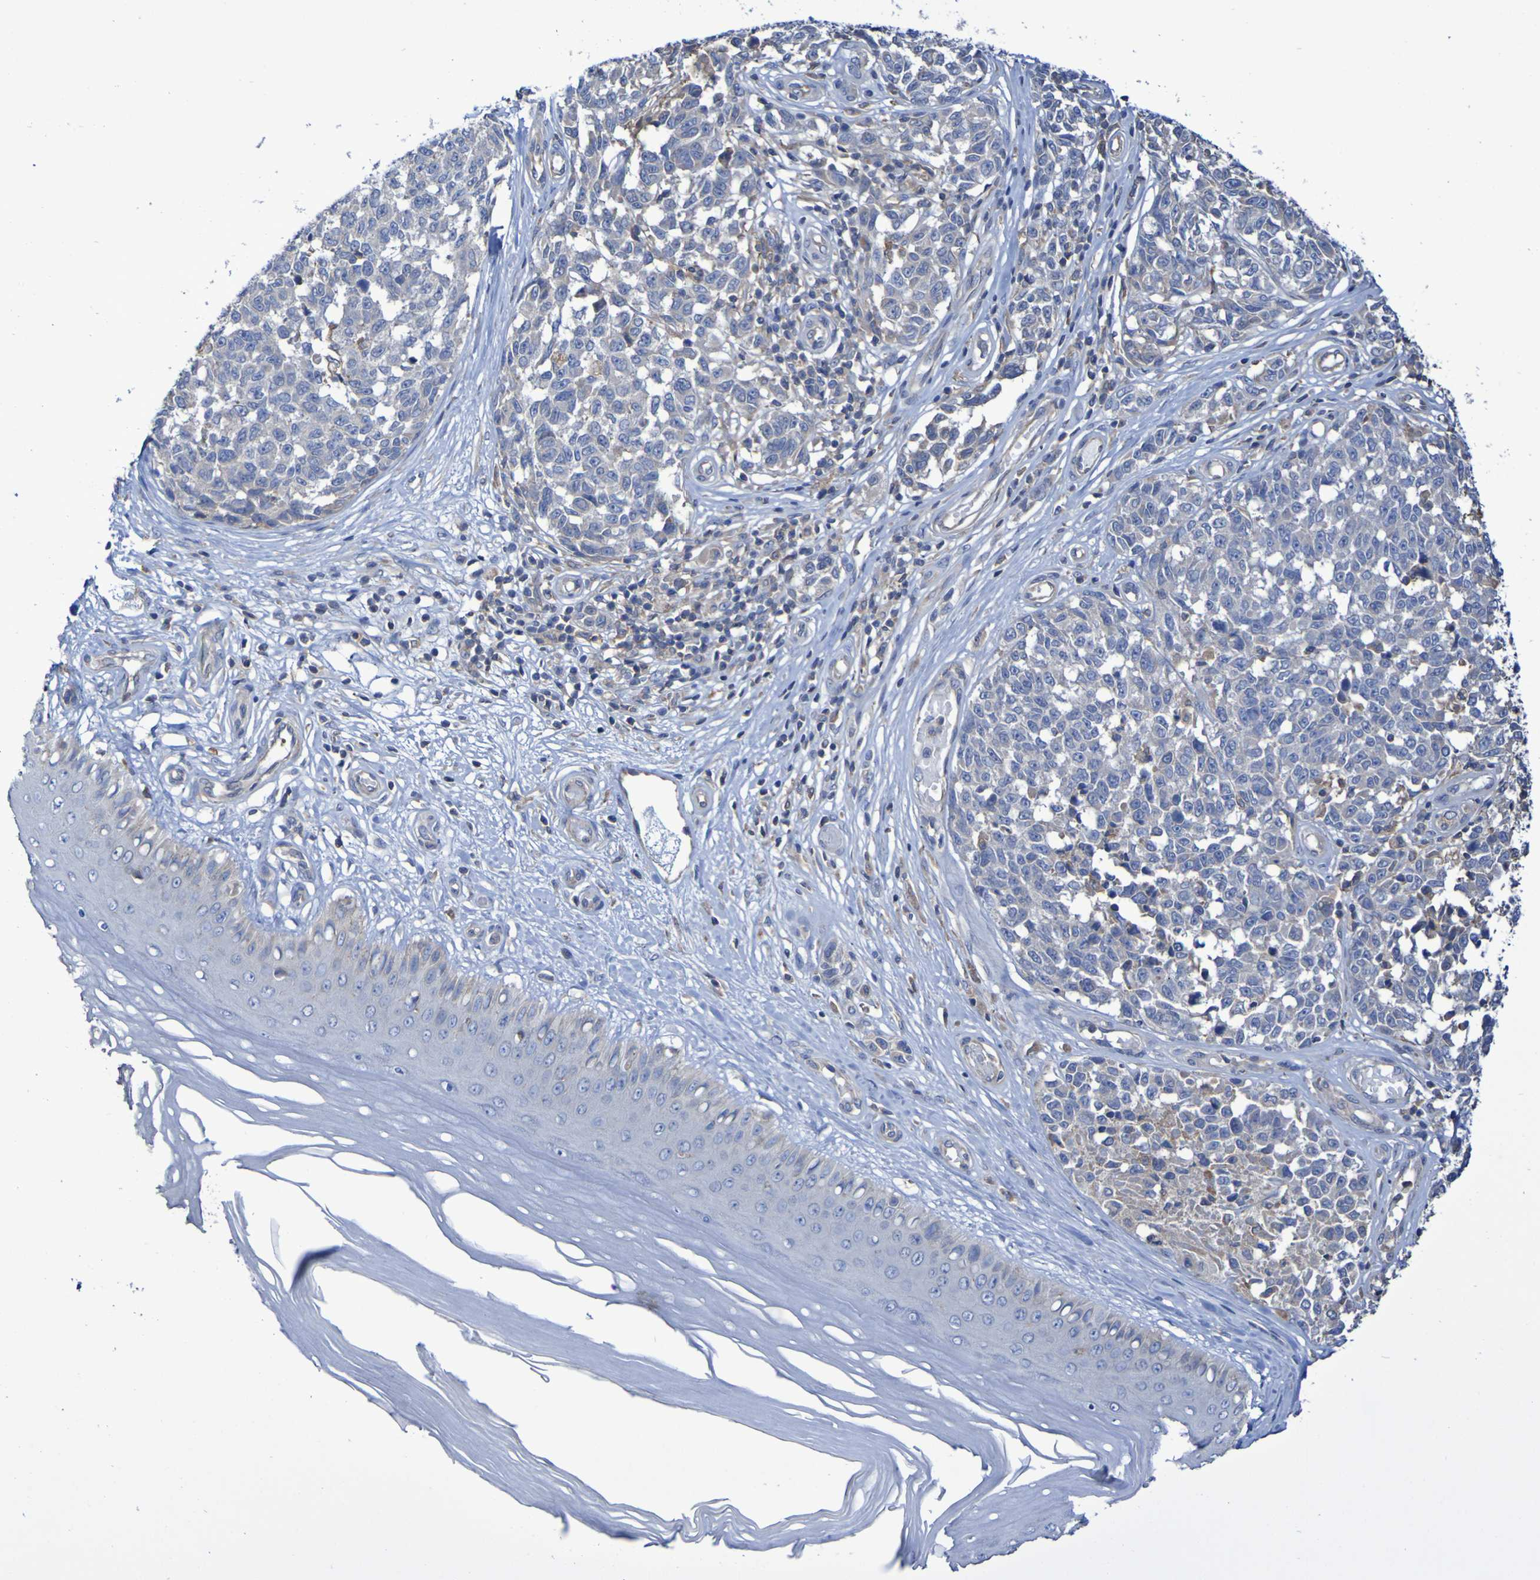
{"staining": {"intensity": "negative", "quantity": "none", "location": "none"}, "tissue": "melanoma", "cell_type": "Tumor cells", "image_type": "cancer", "snomed": [{"axis": "morphology", "description": "Malignant melanoma, NOS"}, {"axis": "topography", "description": "Skin"}], "caption": "This is an IHC micrograph of human melanoma. There is no staining in tumor cells.", "gene": "SYNJ1", "patient": {"sex": "female", "age": 64}}